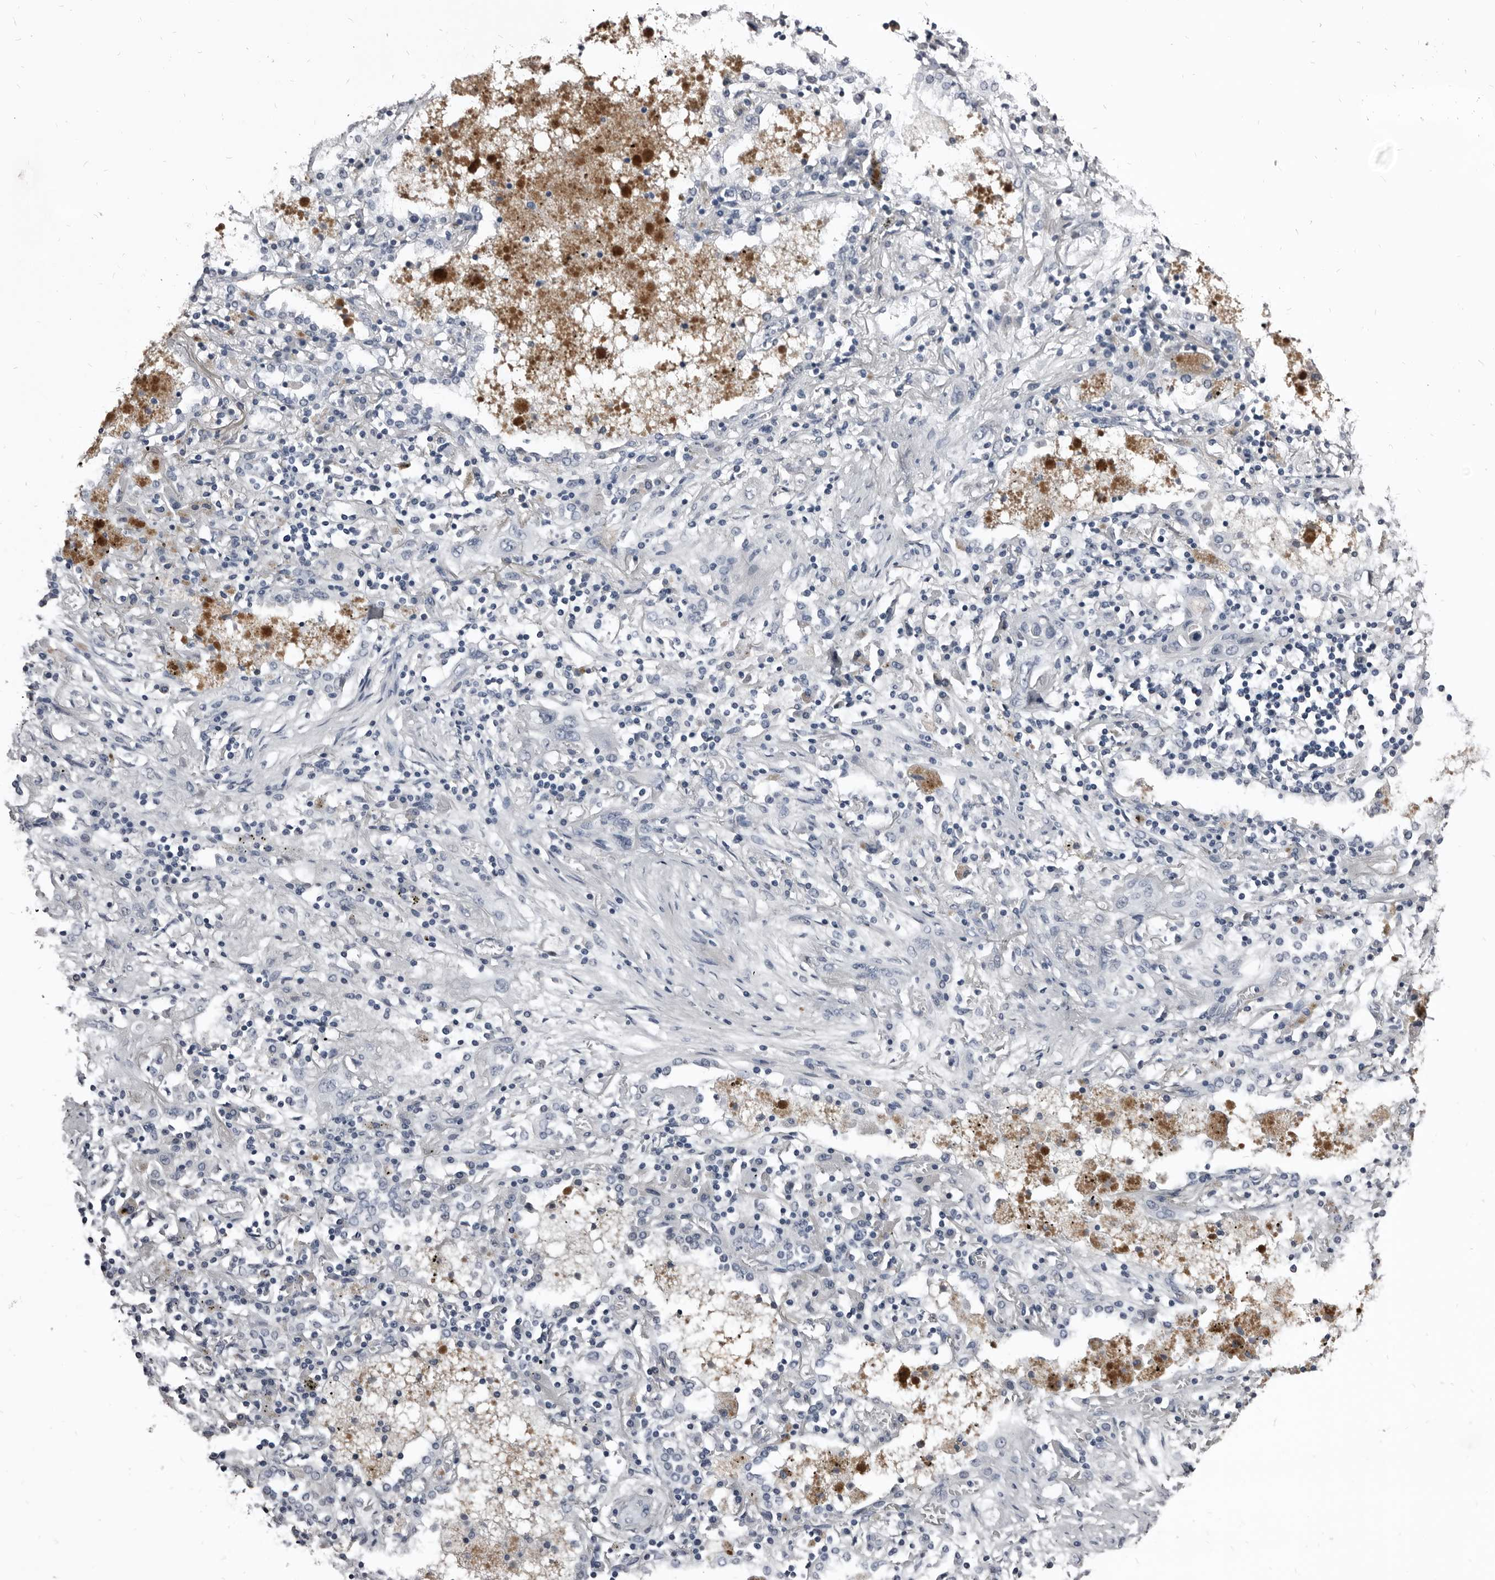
{"staining": {"intensity": "negative", "quantity": "none", "location": "none"}, "tissue": "lung cancer", "cell_type": "Tumor cells", "image_type": "cancer", "snomed": [{"axis": "morphology", "description": "Squamous cell carcinoma, NOS"}, {"axis": "topography", "description": "Lung"}], "caption": "This is an immunohistochemistry photomicrograph of human squamous cell carcinoma (lung). There is no positivity in tumor cells.", "gene": "GREB1", "patient": {"sex": "female", "age": 47}}